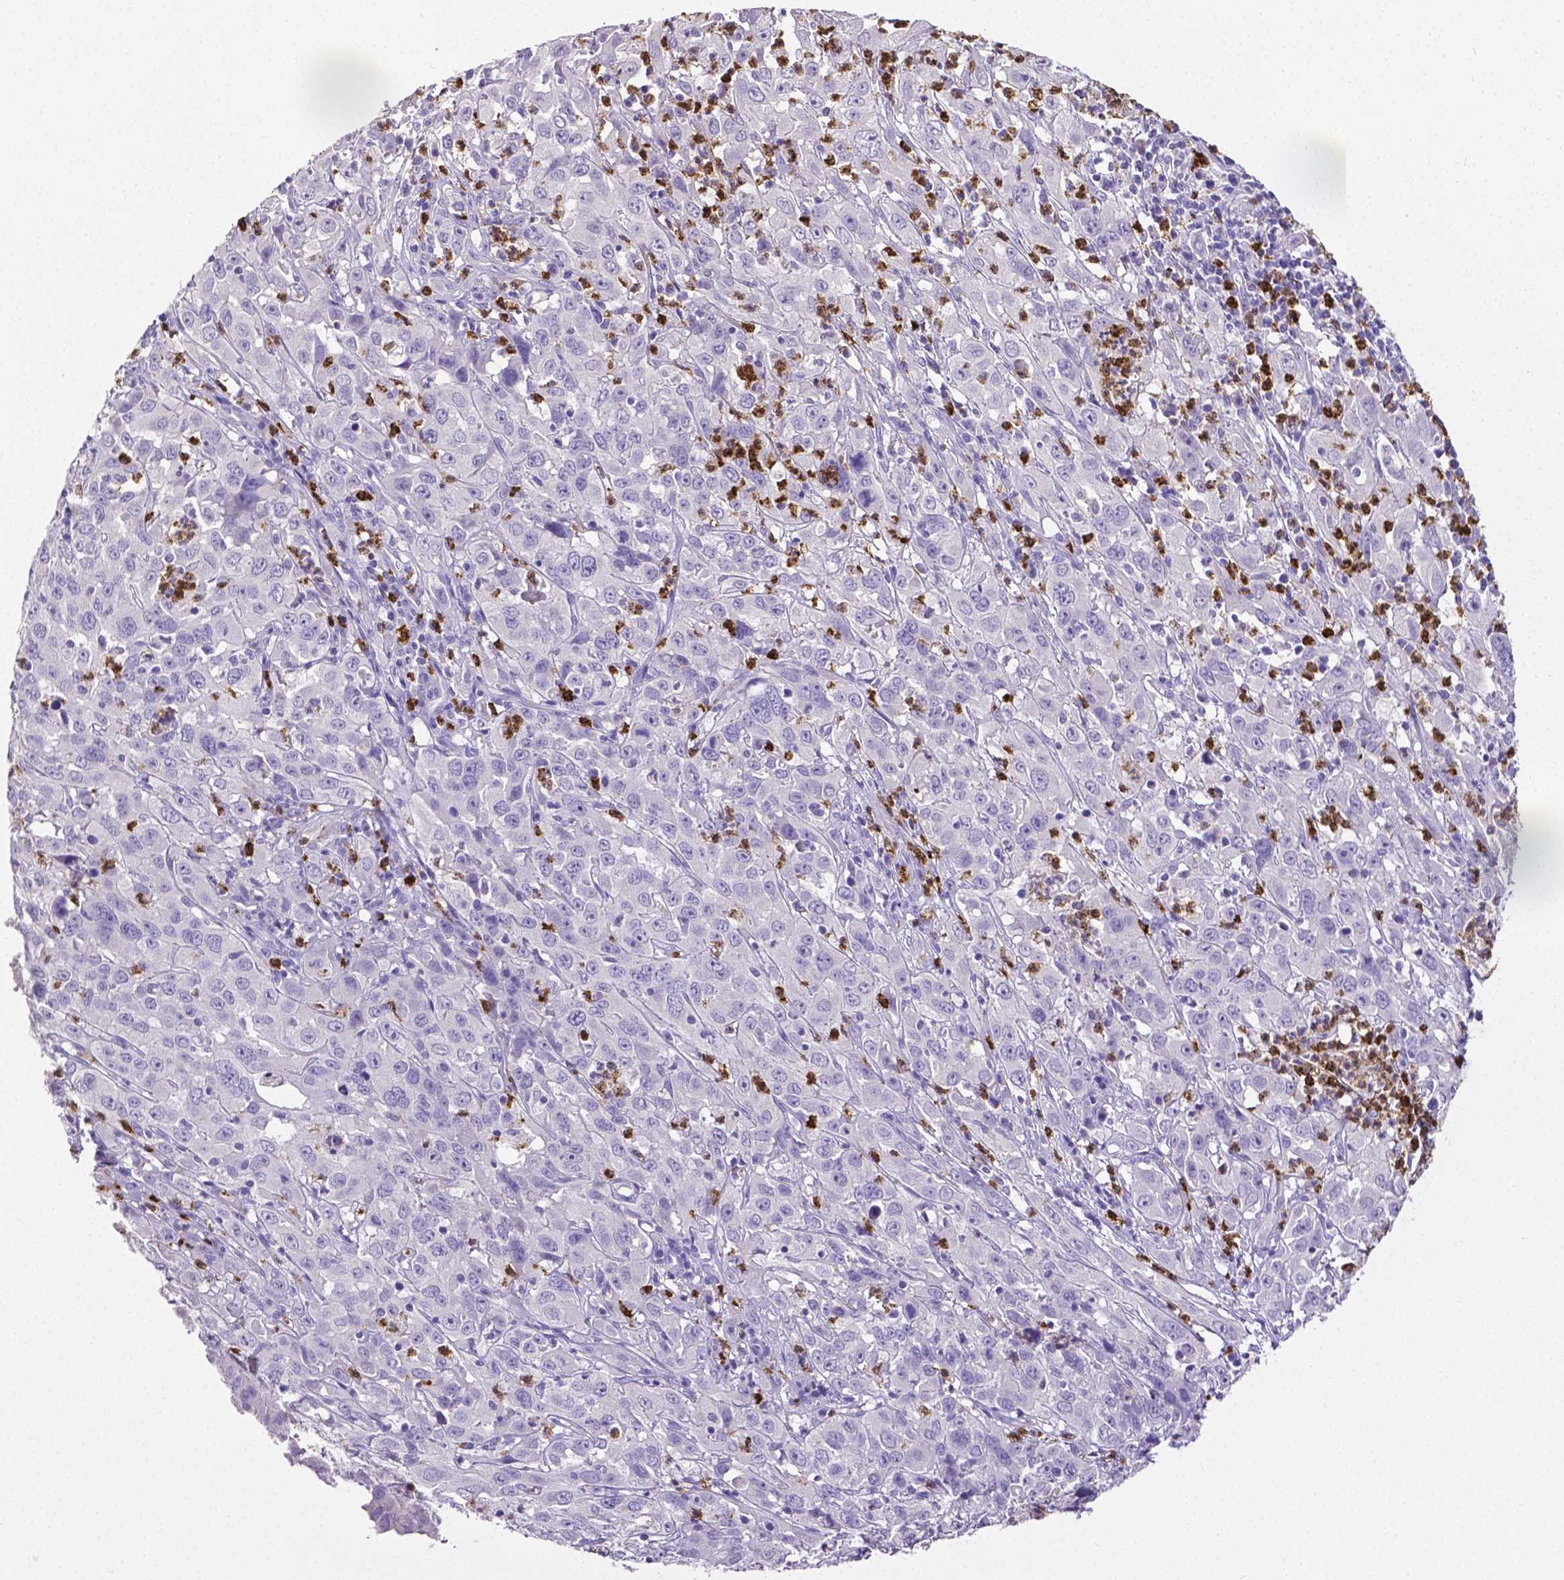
{"staining": {"intensity": "negative", "quantity": "none", "location": "none"}, "tissue": "cervical cancer", "cell_type": "Tumor cells", "image_type": "cancer", "snomed": [{"axis": "morphology", "description": "Squamous cell carcinoma, NOS"}, {"axis": "topography", "description": "Cervix"}], "caption": "Tumor cells show no significant protein expression in cervical cancer. Nuclei are stained in blue.", "gene": "MMP9", "patient": {"sex": "female", "age": 32}}